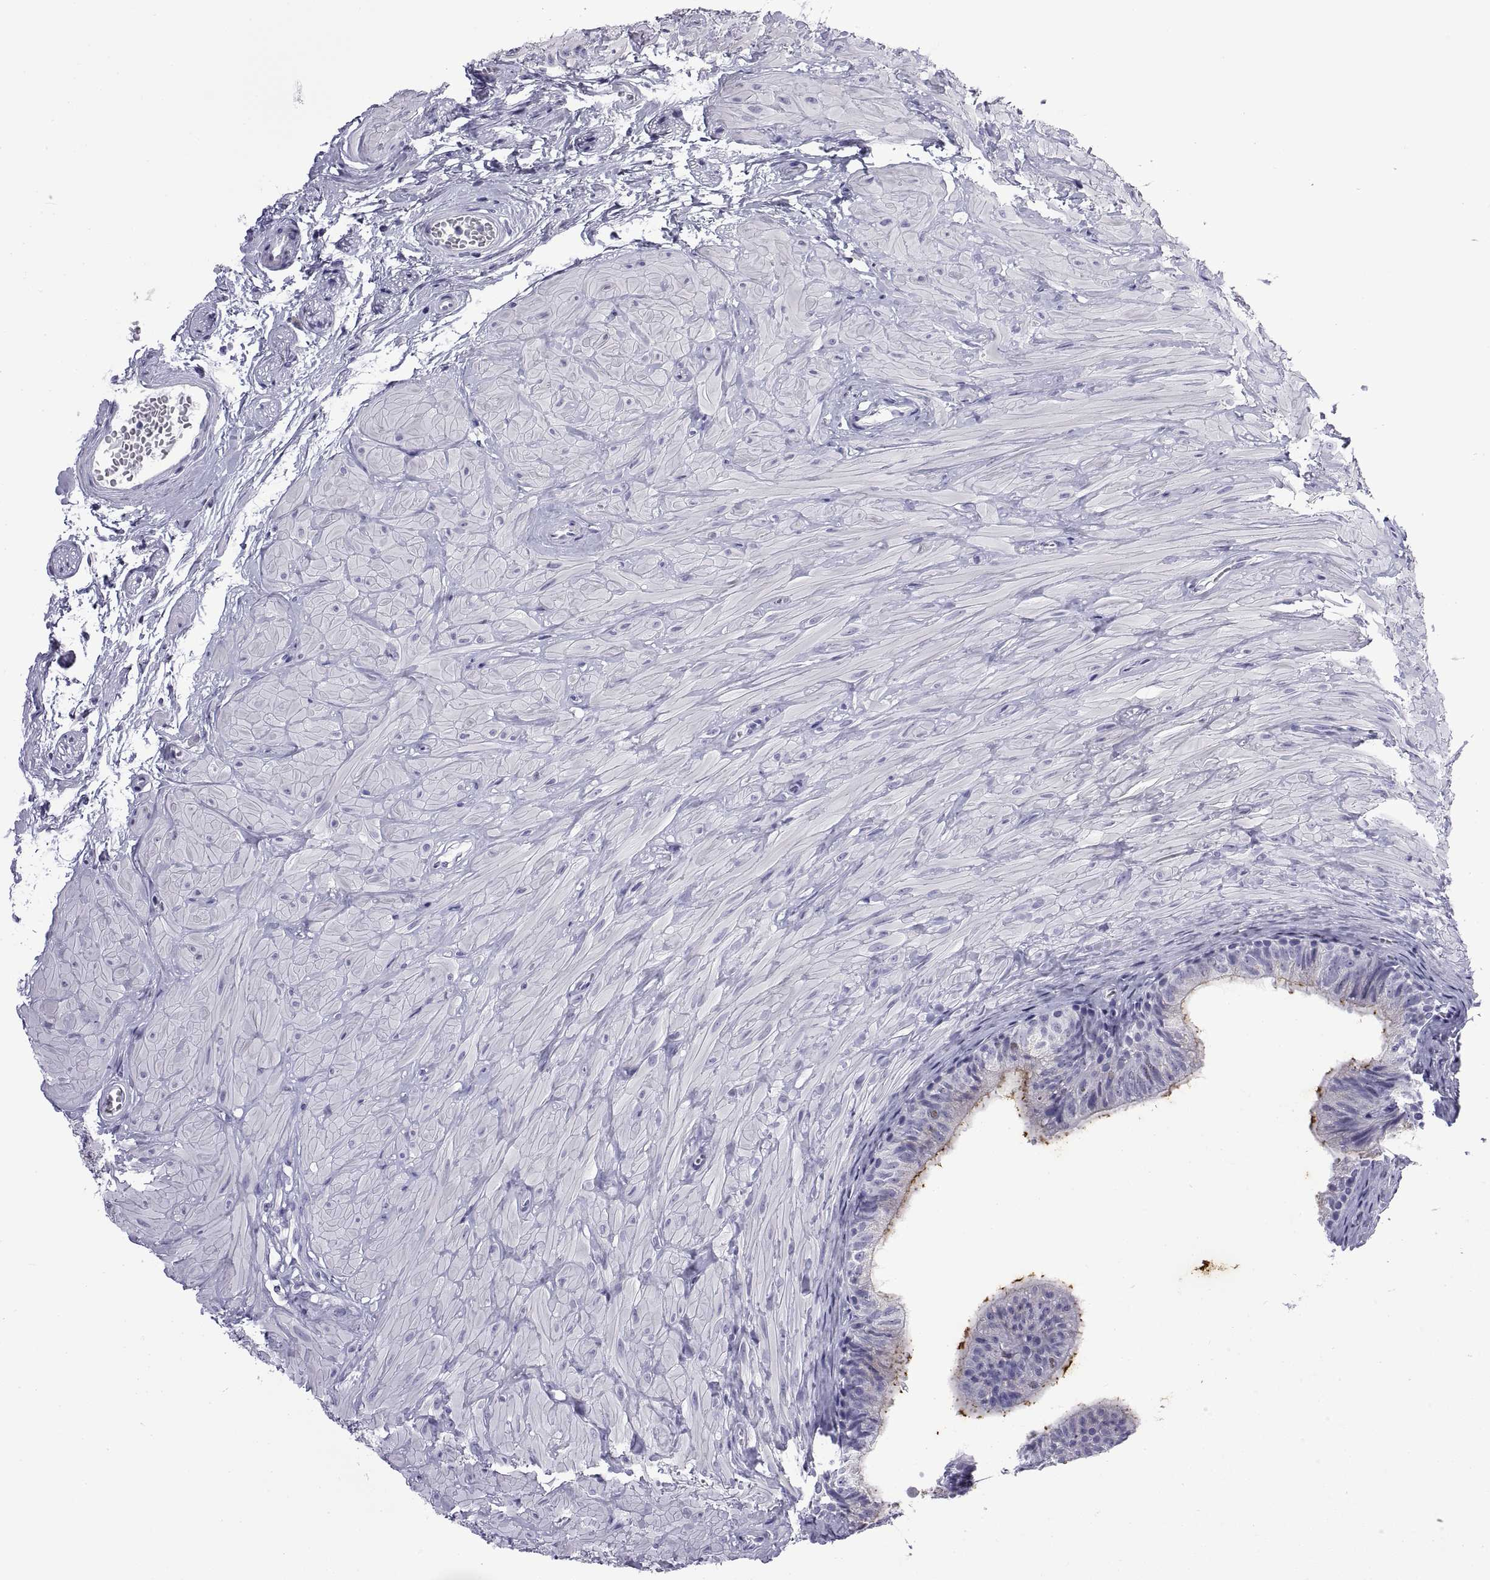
{"staining": {"intensity": "strong", "quantity": "25%-75%", "location": "cytoplasmic/membranous"}, "tissue": "epididymis", "cell_type": "Glandular cells", "image_type": "normal", "snomed": [{"axis": "morphology", "description": "Normal tissue, NOS"}, {"axis": "topography", "description": "Epididymis"}, {"axis": "topography", "description": "Vas deferens"}], "caption": "DAB (3,3'-diaminobenzidine) immunohistochemical staining of normal epididymis demonstrates strong cytoplasmic/membranous protein positivity in approximately 25%-75% of glandular cells. The staining is performed using DAB (3,3'-diaminobenzidine) brown chromogen to label protein expression. The nuclei are counter-stained blue using hematoxylin.", "gene": "CRISP1", "patient": {"sex": "male", "age": 23}}